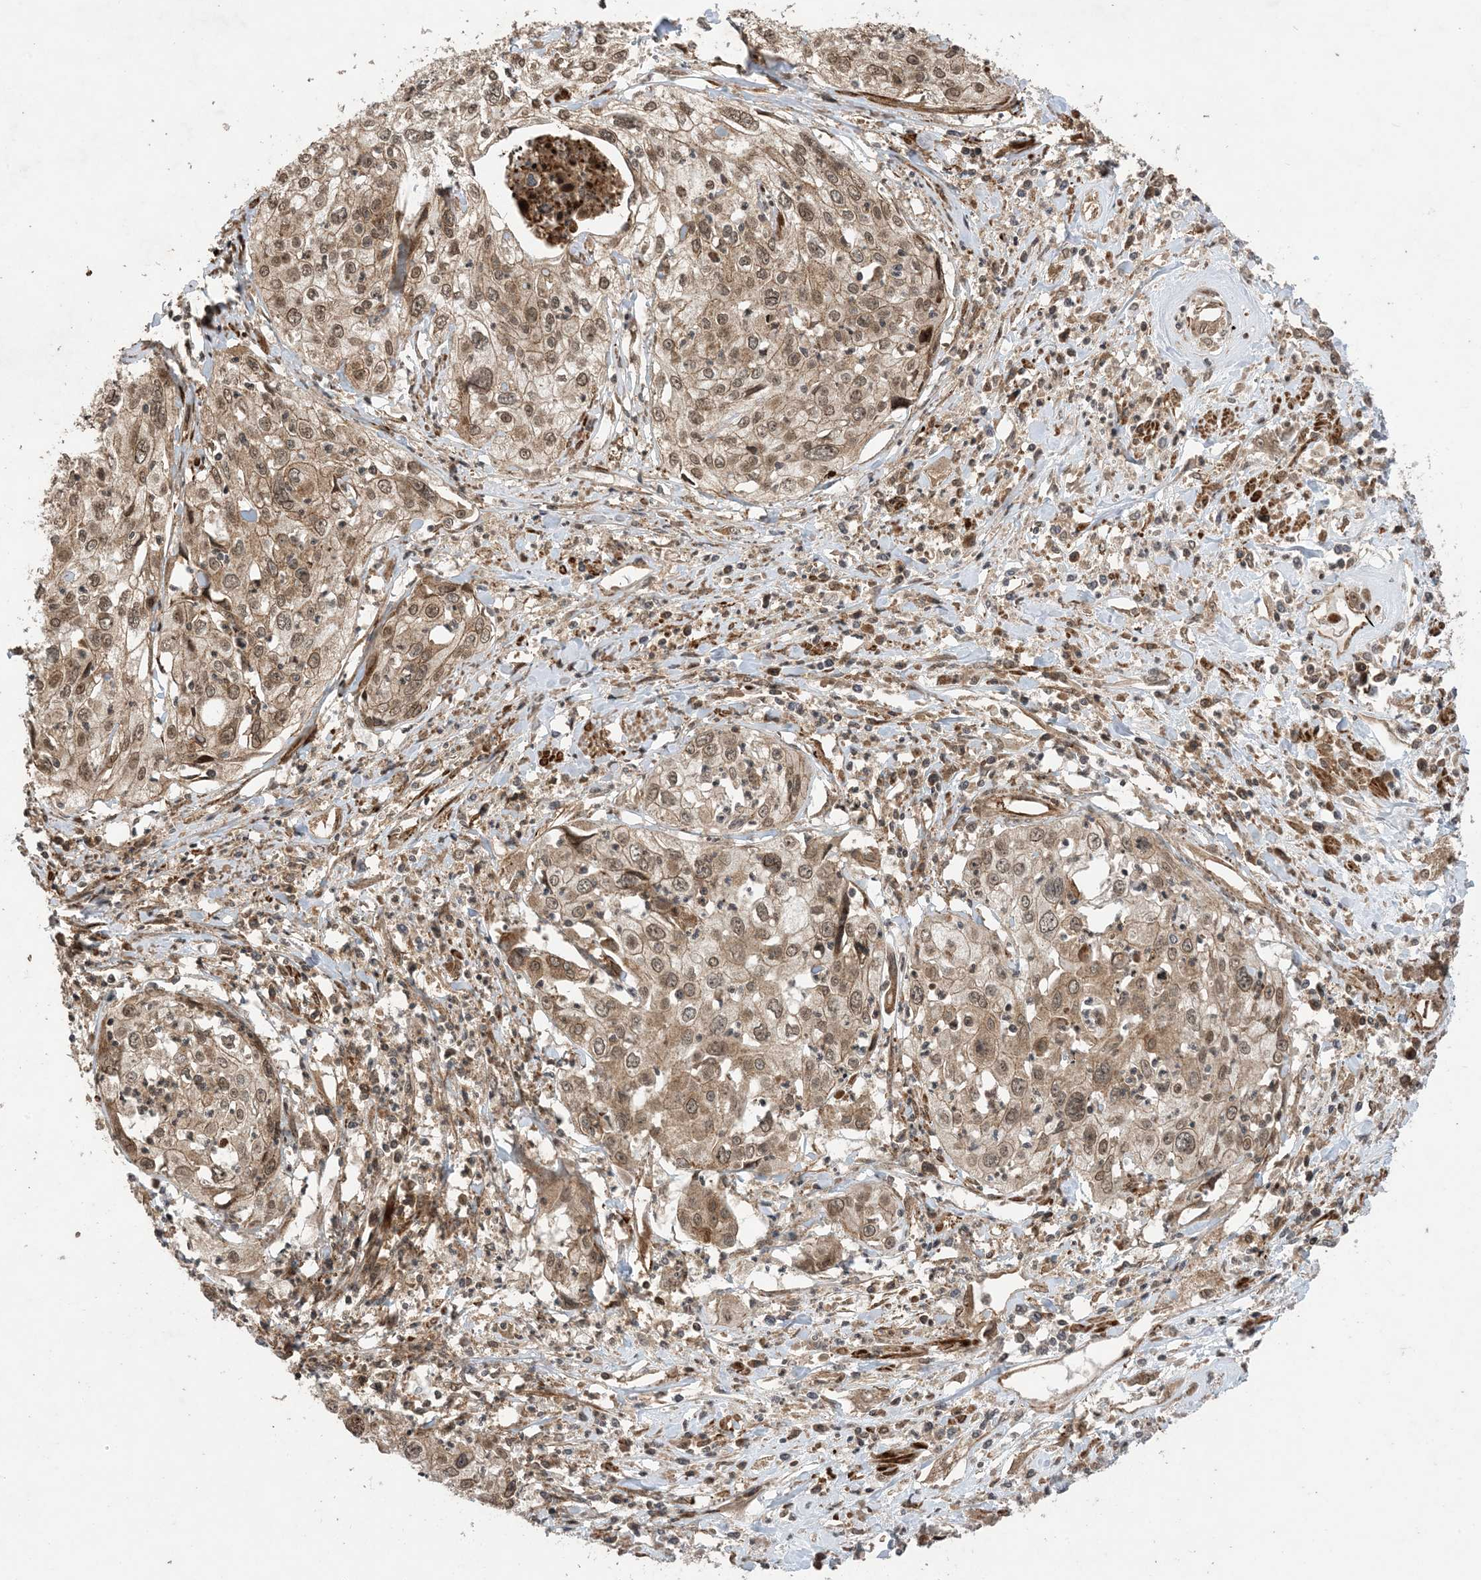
{"staining": {"intensity": "moderate", "quantity": ">75%", "location": "cytoplasmic/membranous,nuclear"}, "tissue": "cervical cancer", "cell_type": "Tumor cells", "image_type": "cancer", "snomed": [{"axis": "morphology", "description": "Squamous cell carcinoma, NOS"}, {"axis": "topography", "description": "Cervix"}], "caption": "DAB immunohistochemical staining of squamous cell carcinoma (cervical) shows moderate cytoplasmic/membranous and nuclear protein positivity in approximately >75% of tumor cells.", "gene": "ZNF511", "patient": {"sex": "female", "age": 31}}